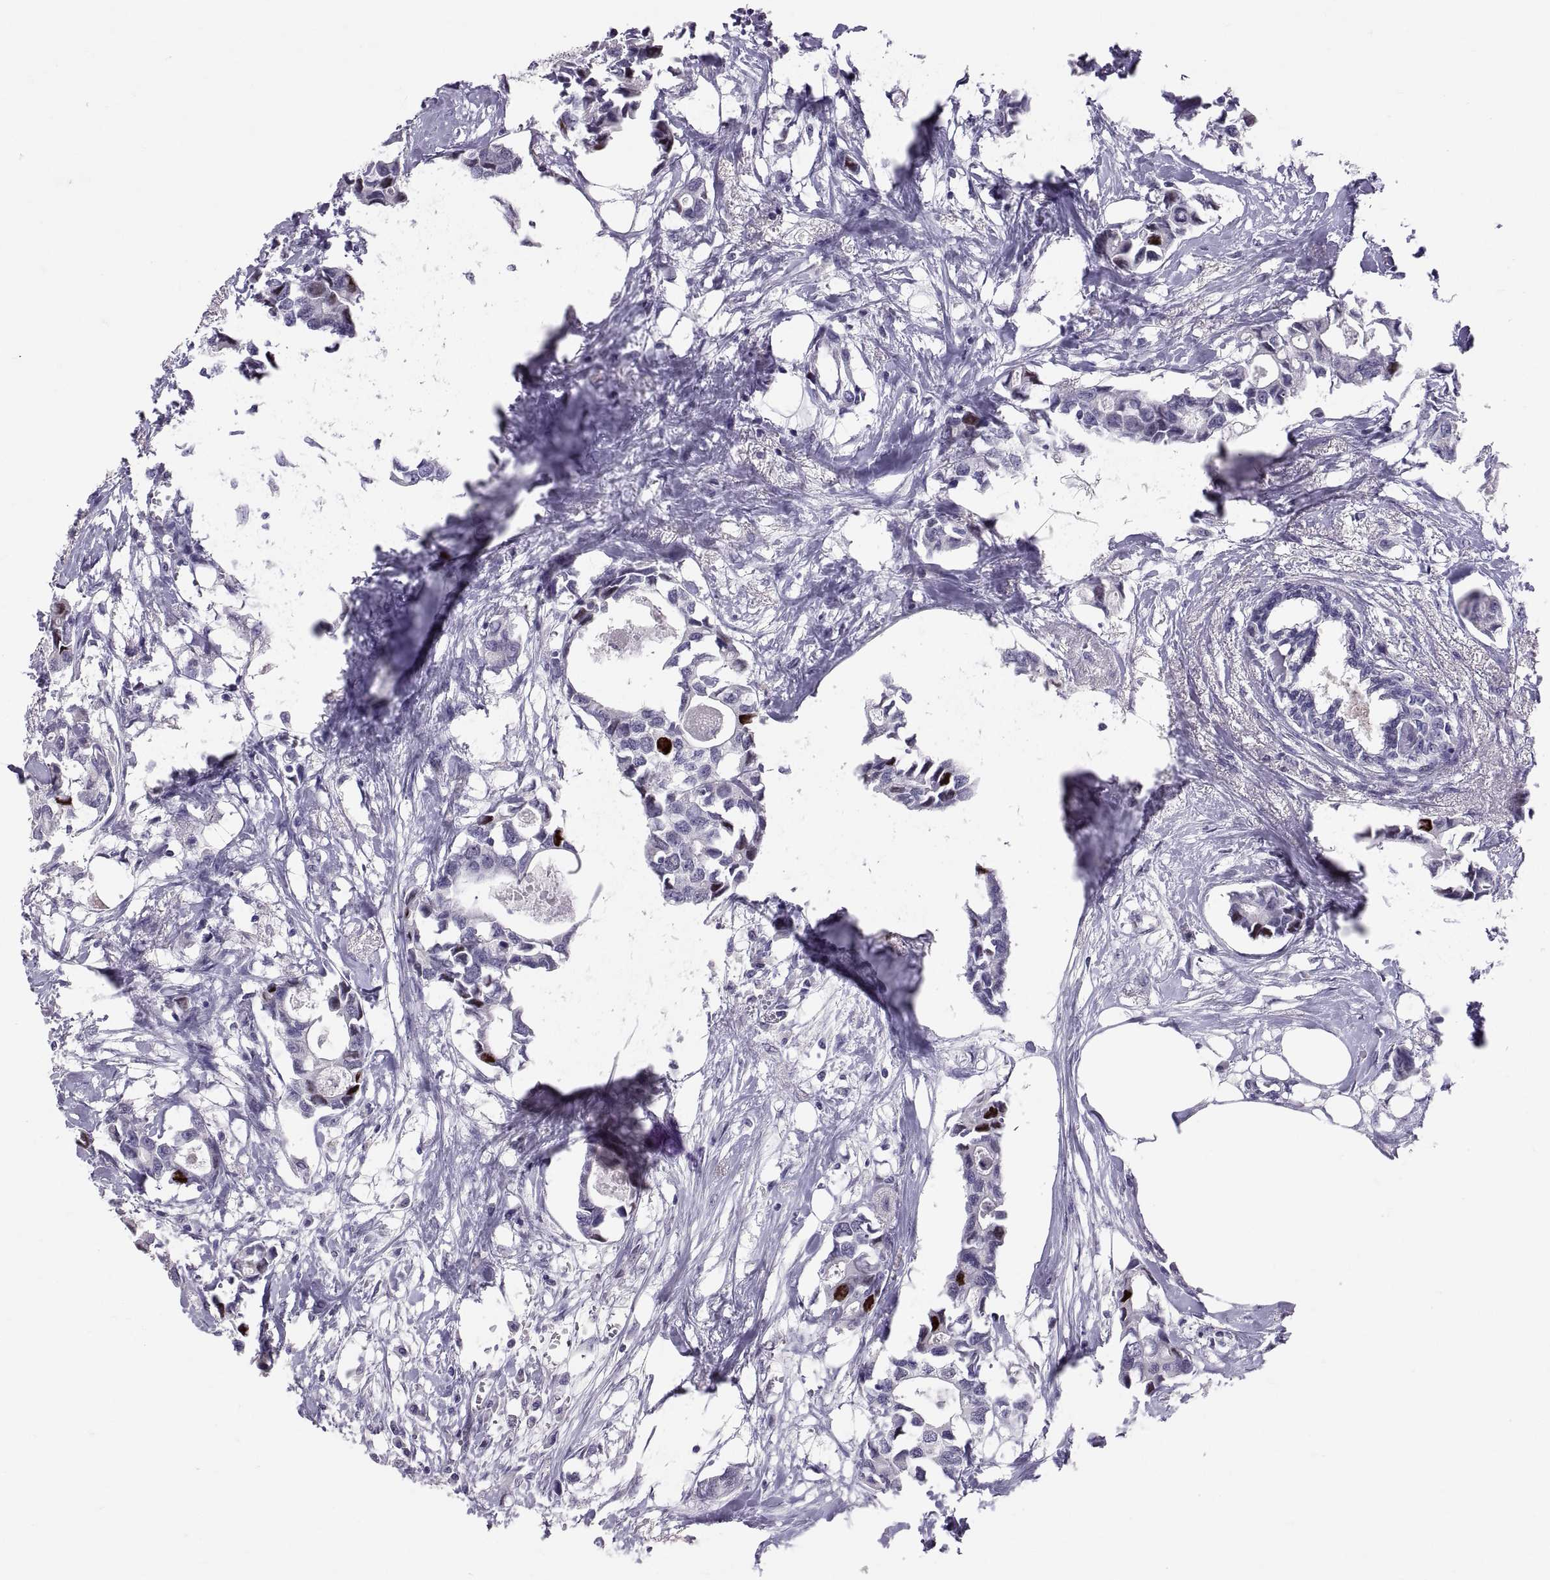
{"staining": {"intensity": "negative", "quantity": "none", "location": "none"}, "tissue": "breast cancer", "cell_type": "Tumor cells", "image_type": "cancer", "snomed": [{"axis": "morphology", "description": "Duct carcinoma"}, {"axis": "topography", "description": "Breast"}], "caption": "Tumor cells are negative for protein expression in human breast cancer. Nuclei are stained in blue.", "gene": "PTN", "patient": {"sex": "female", "age": 83}}